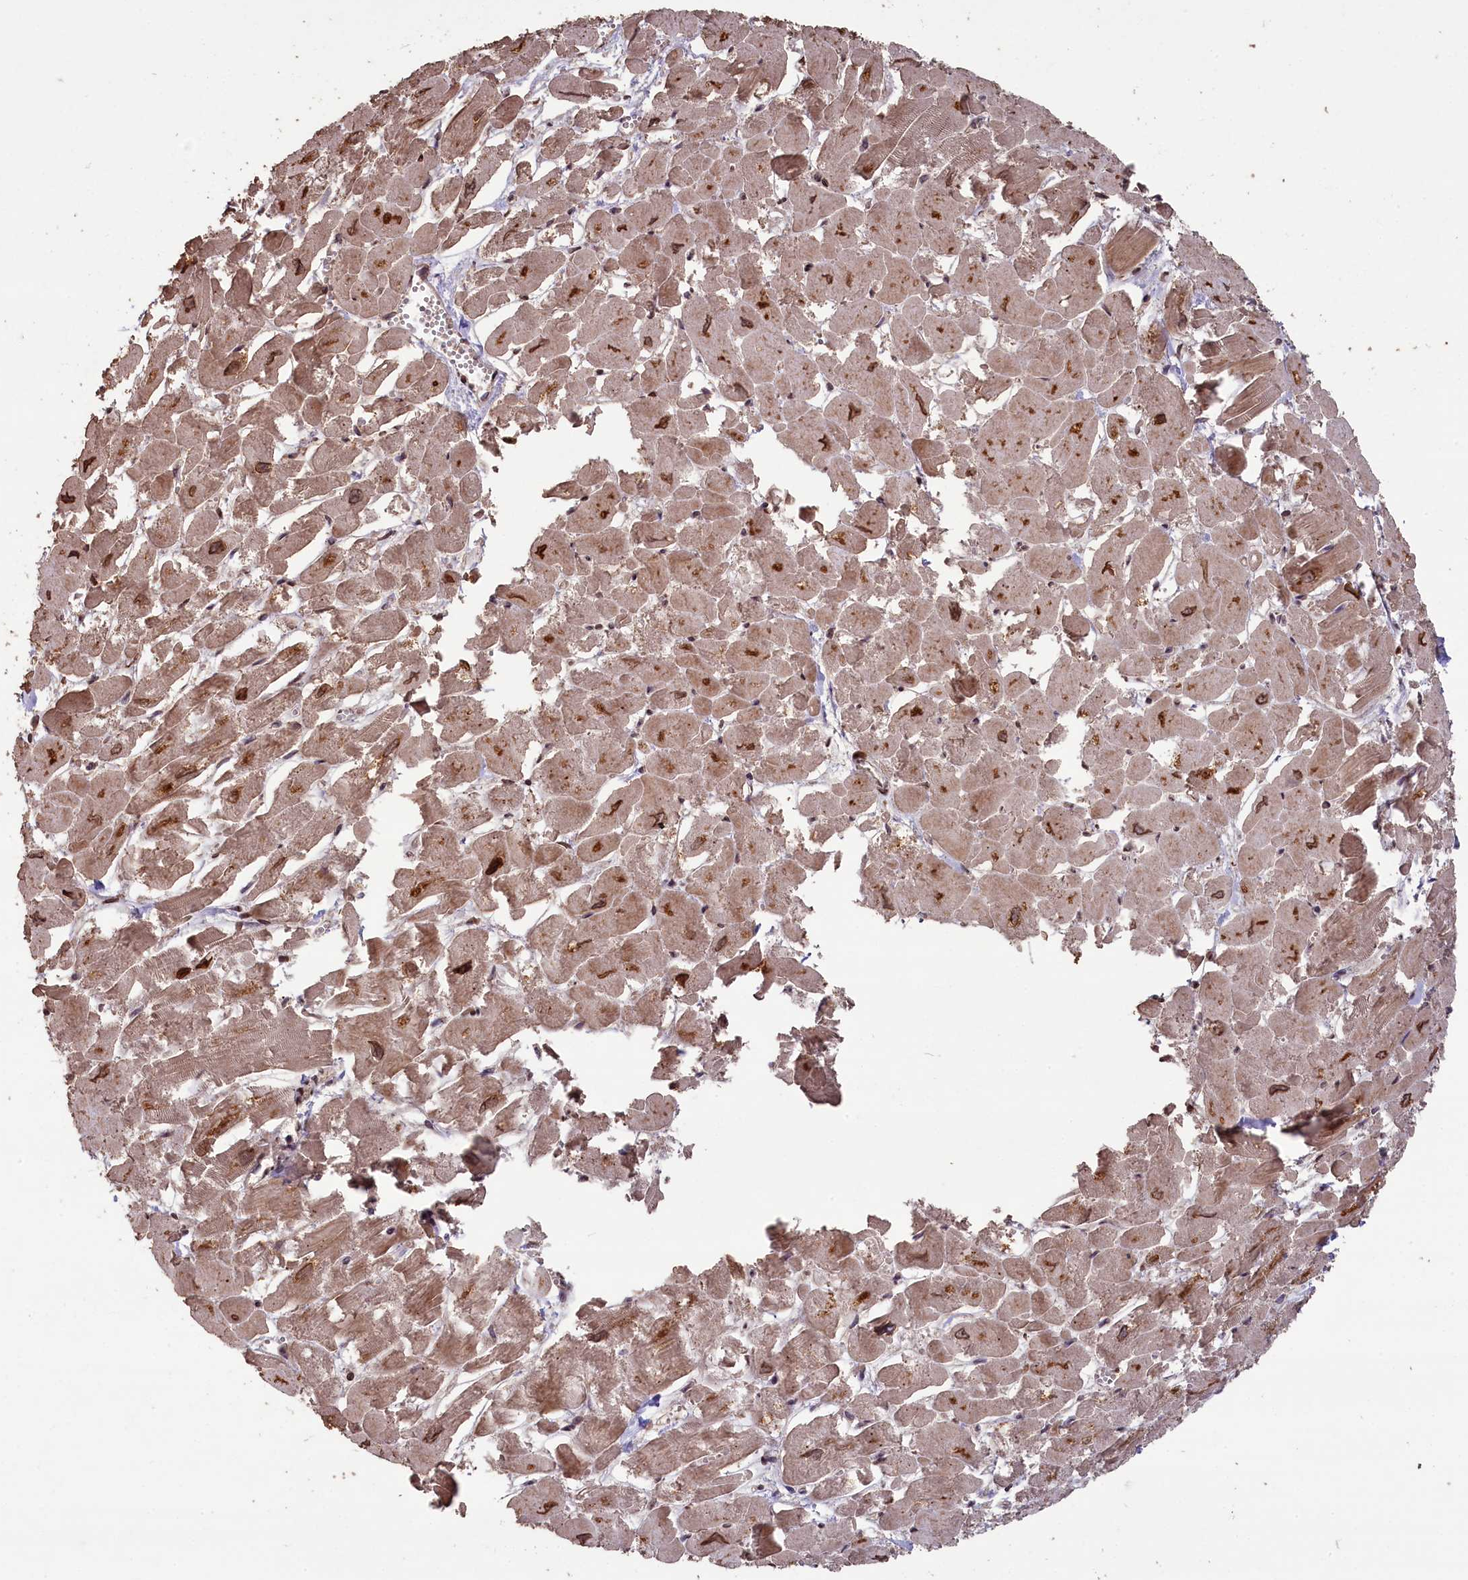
{"staining": {"intensity": "moderate", "quantity": ">75%", "location": "cytoplasmic/membranous,nuclear"}, "tissue": "heart muscle", "cell_type": "Cardiomyocytes", "image_type": "normal", "snomed": [{"axis": "morphology", "description": "Normal tissue, NOS"}, {"axis": "topography", "description": "Heart"}], "caption": "Immunohistochemistry of normal human heart muscle demonstrates medium levels of moderate cytoplasmic/membranous,nuclear positivity in about >75% of cardiomyocytes.", "gene": "SLC38A7", "patient": {"sex": "male", "age": 54}}